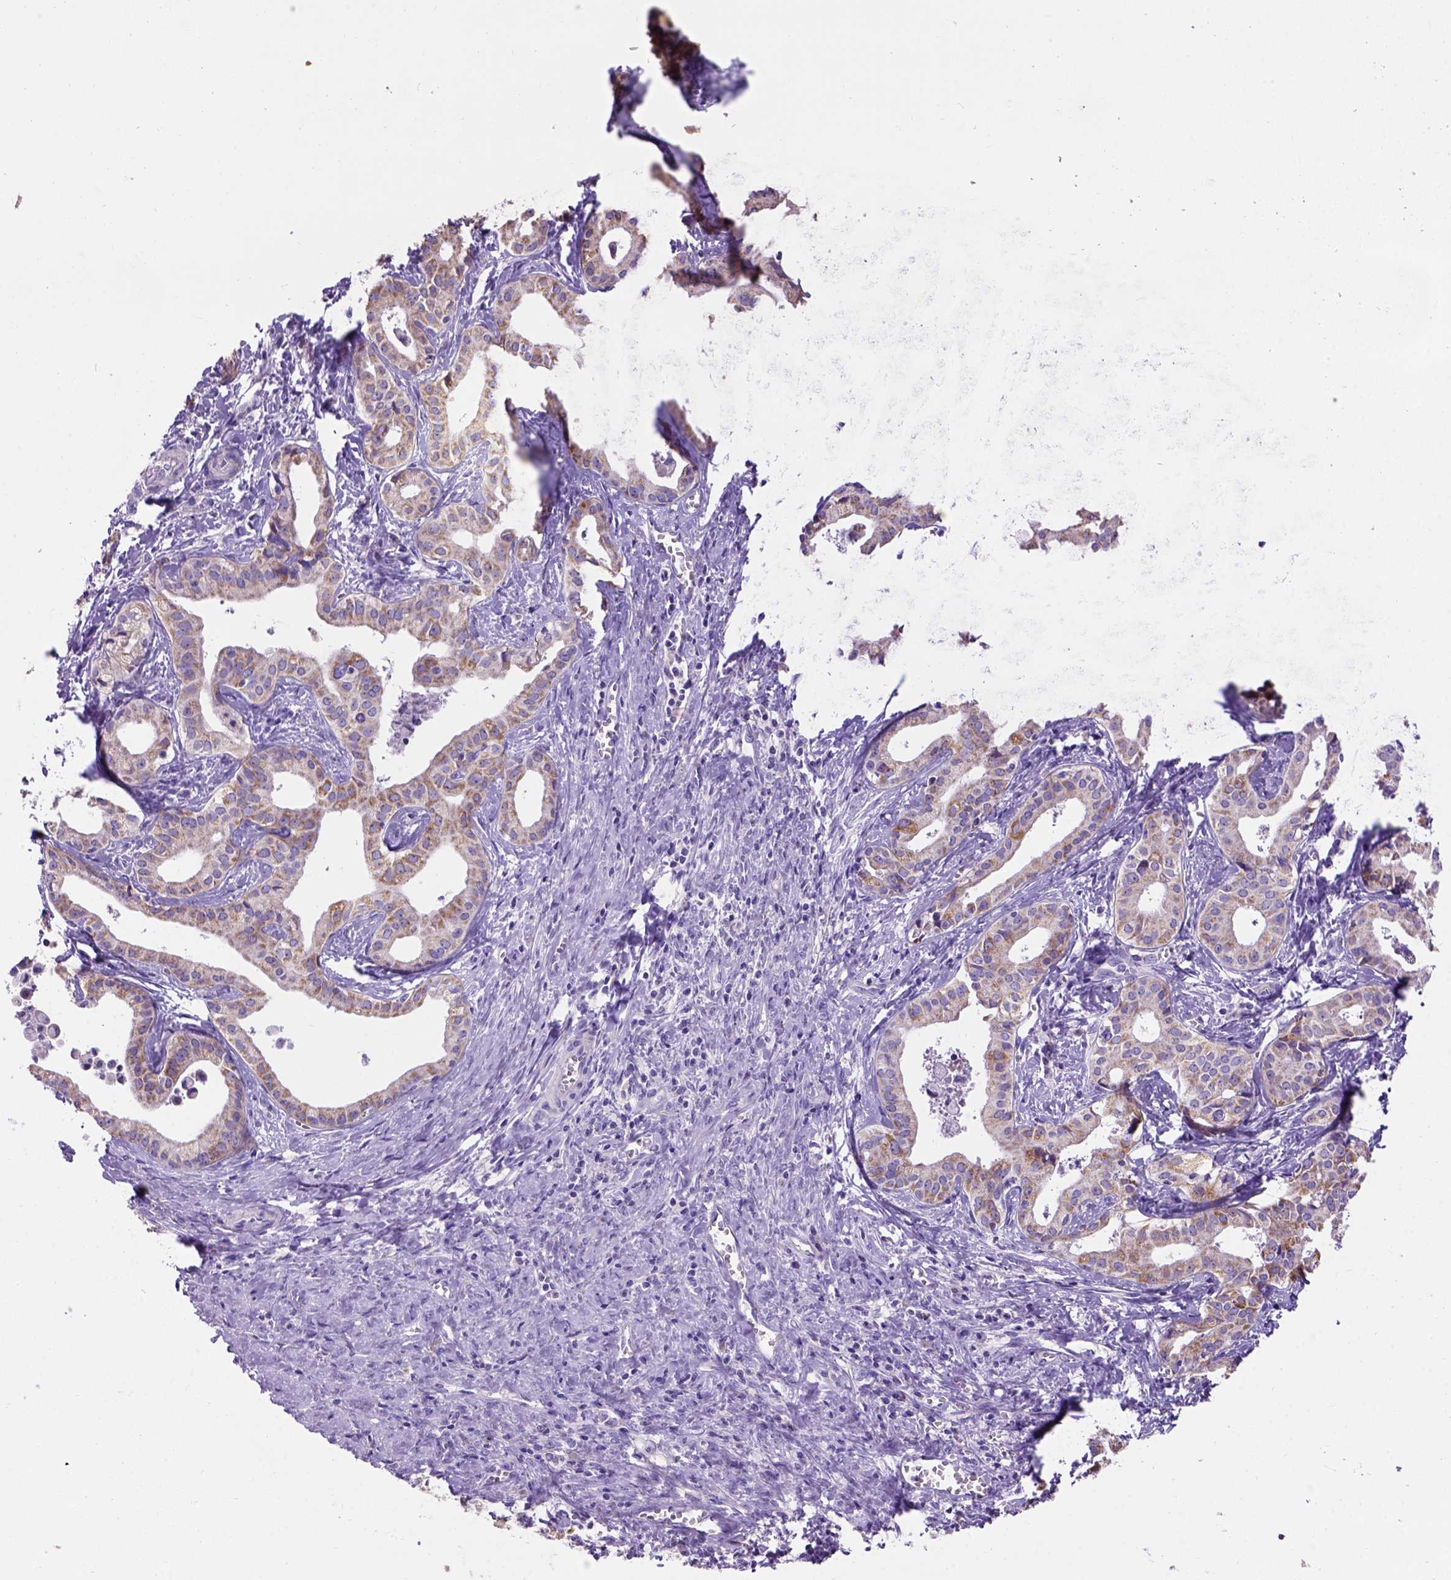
{"staining": {"intensity": "moderate", "quantity": ">75%", "location": "cytoplasmic/membranous"}, "tissue": "liver cancer", "cell_type": "Tumor cells", "image_type": "cancer", "snomed": [{"axis": "morphology", "description": "Cholangiocarcinoma"}, {"axis": "topography", "description": "Liver"}], "caption": "There is medium levels of moderate cytoplasmic/membranous positivity in tumor cells of cholangiocarcinoma (liver), as demonstrated by immunohistochemical staining (brown color).", "gene": "L2HGDH", "patient": {"sex": "female", "age": 65}}